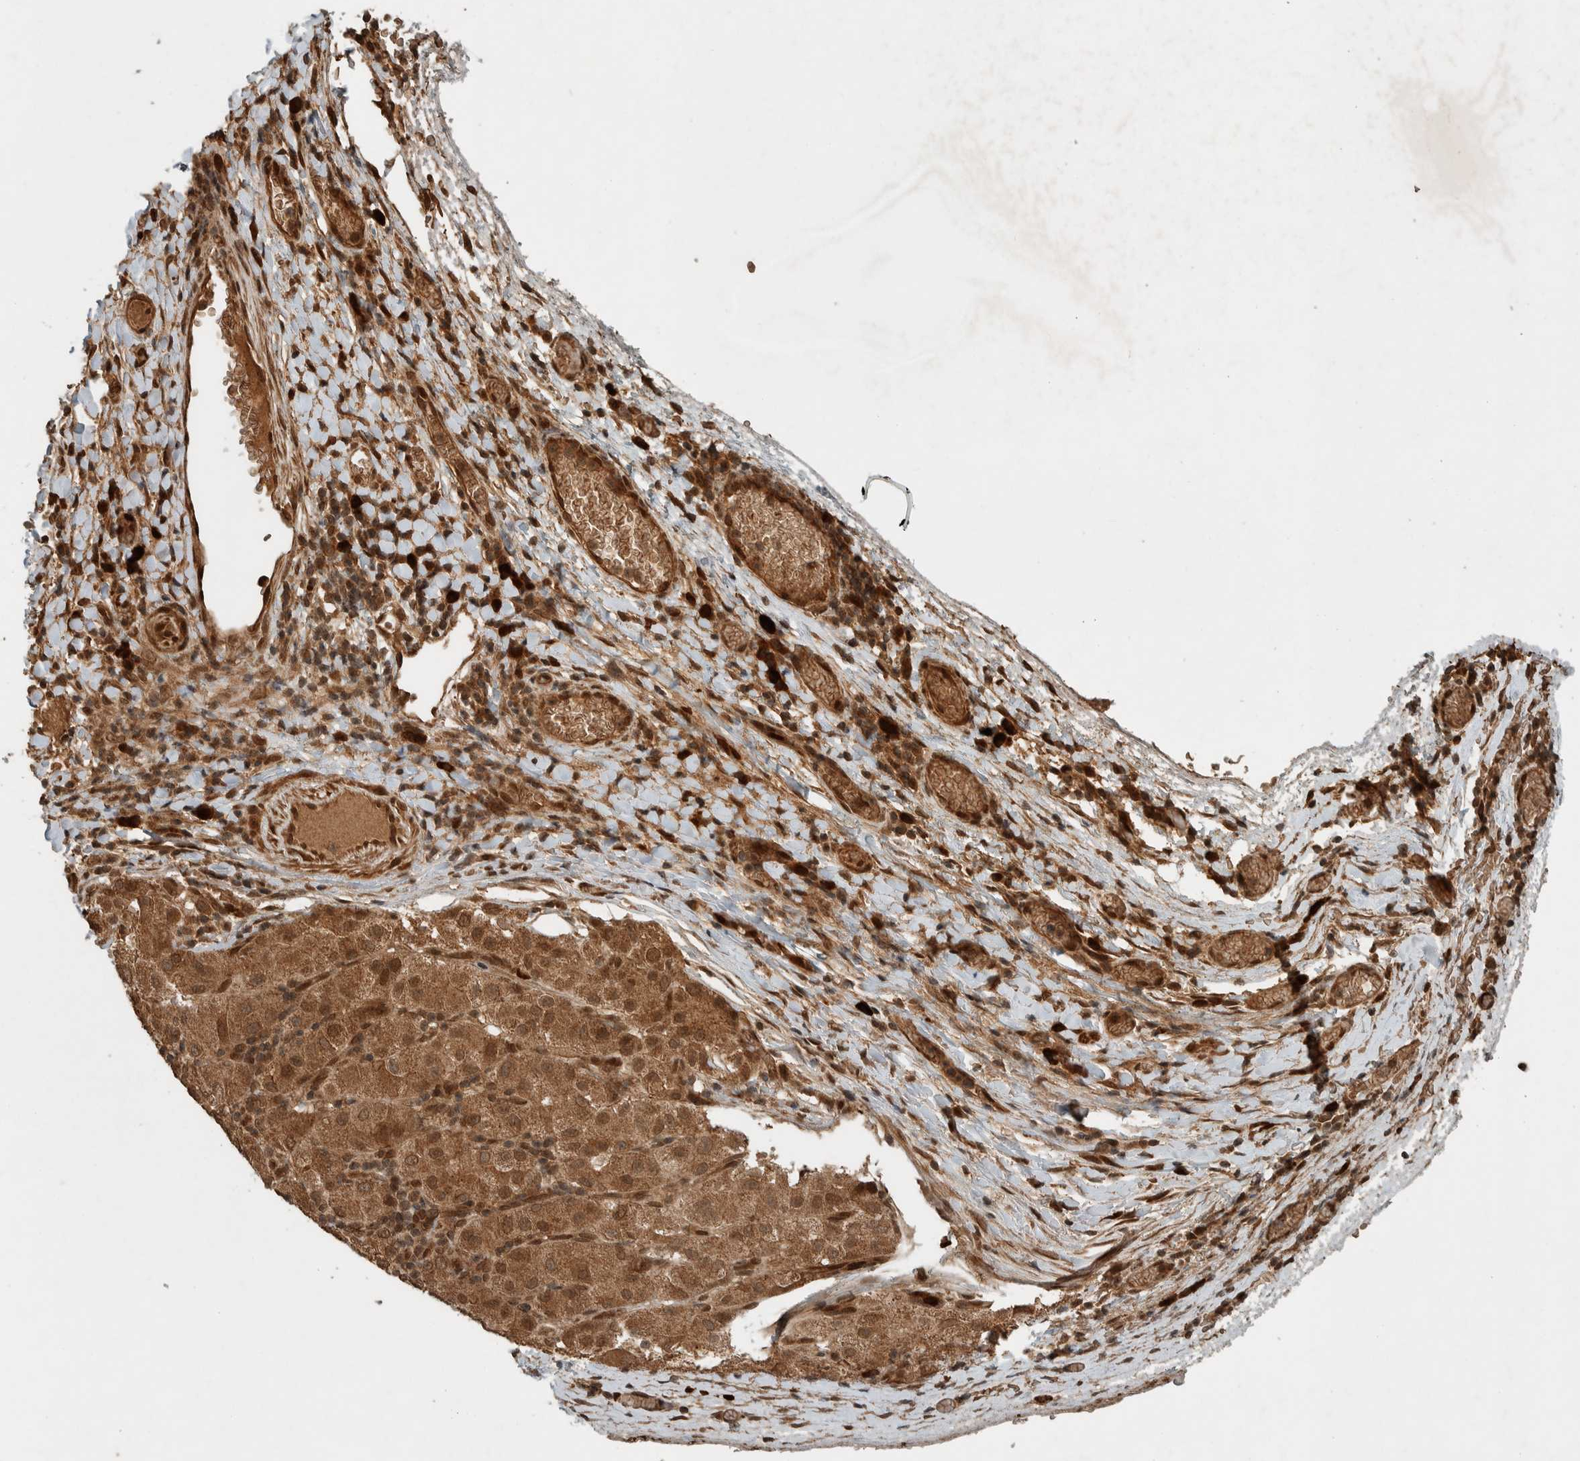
{"staining": {"intensity": "moderate", "quantity": ">75%", "location": "cytoplasmic/membranous,nuclear"}, "tissue": "liver cancer", "cell_type": "Tumor cells", "image_type": "cancer", "snomed": [{"axis": "morphology", "description": "Carcinoma, Hepatocellular, NOS"}, {"axis": "topography", "description": "Liver"}], "caption": "A brown stain labels moderate cytoplasmic/membranous and nuclear staining of a protein in human liver hepatocellular carcinoma tumor cells.", "gene": "CNTROB", "patient": {"sex": "male", "age": 80}}